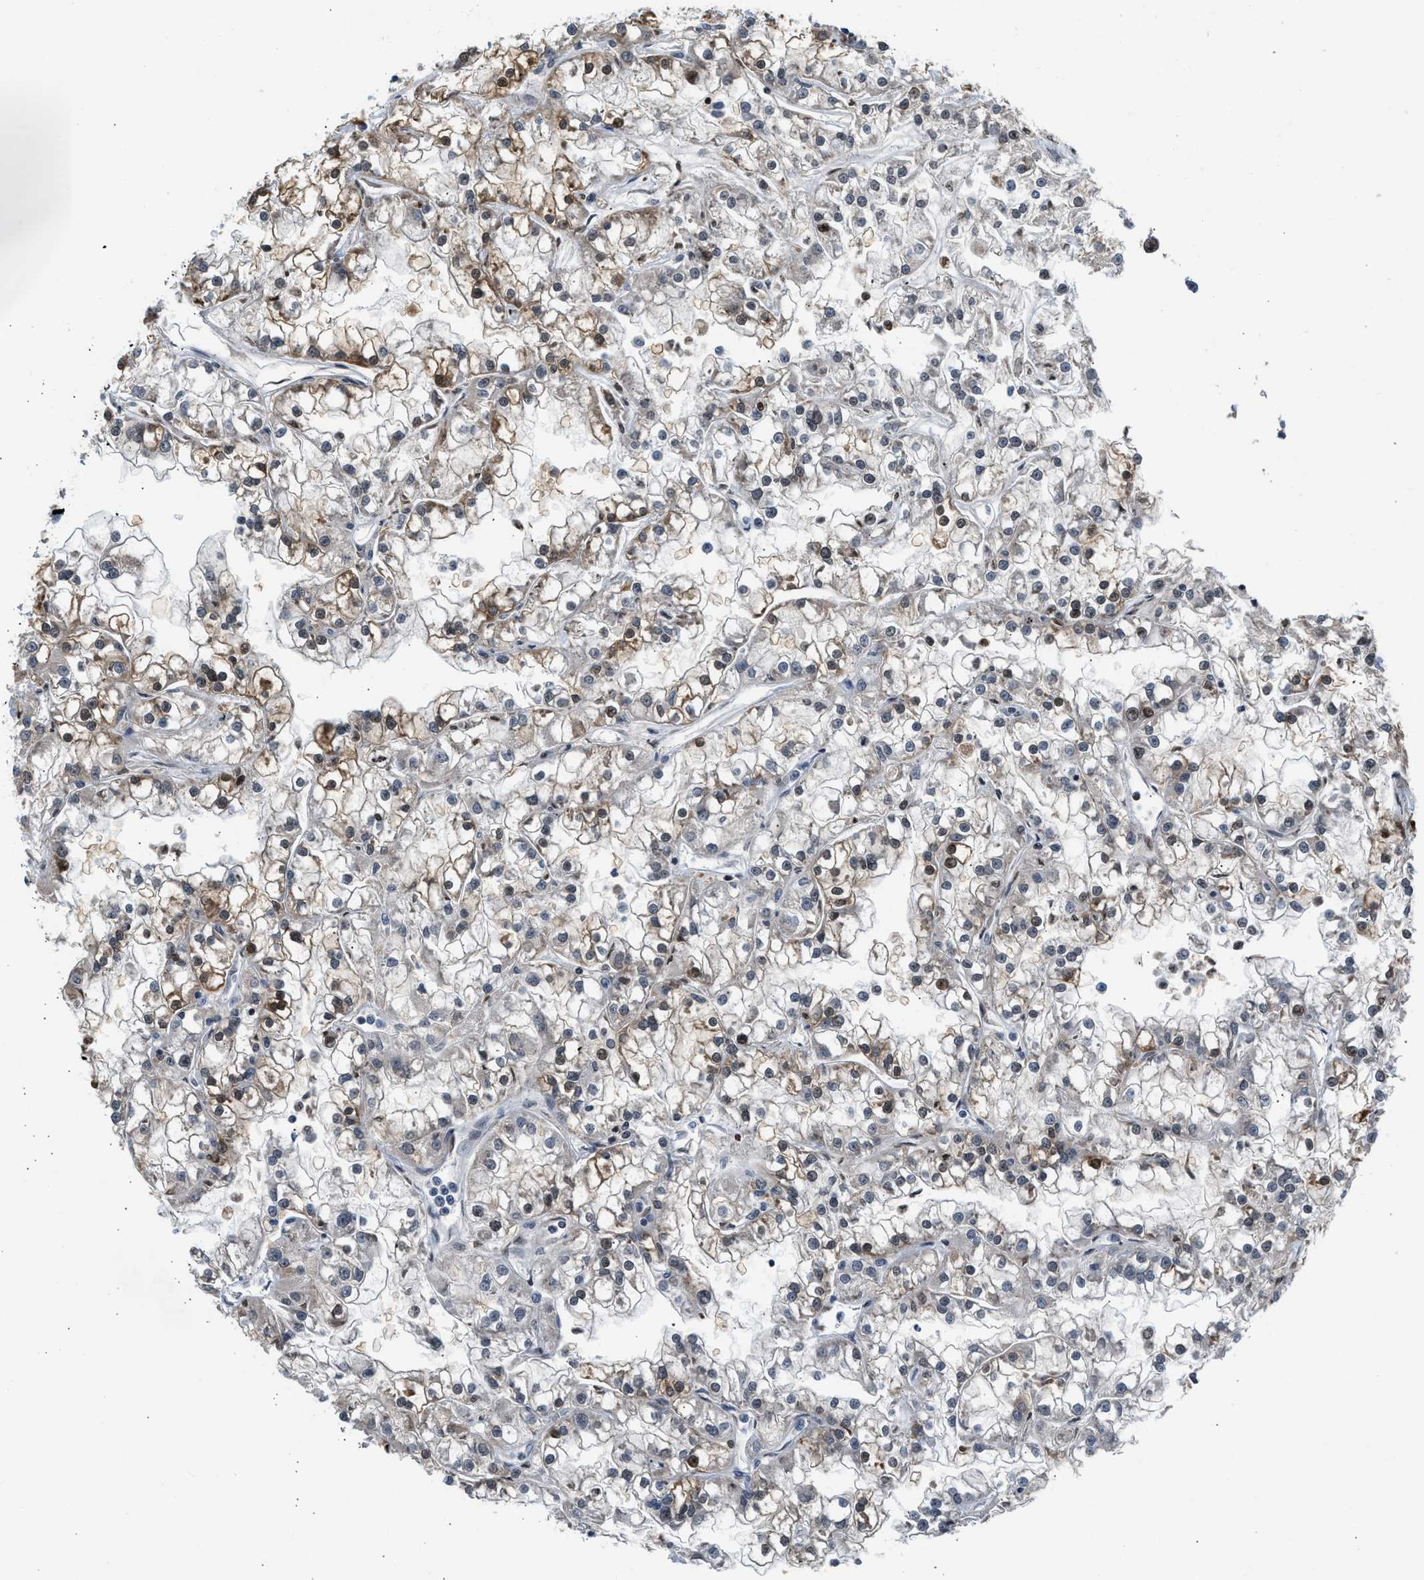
{"staining": {"intensity": "moderate", "quantity": "<25%", "location": "cytoplasmic/membranous,nuclear"}, "tissue": "renal cancer", "cell_type": "Tumor cells", "image_type": "cancer", "snomed": [{"axis": "morphology", "description": "Adenocarcinoma, NOS"}, {"axis": "topography", "description": "Kidney"}], "caption": "Moderate cytoplasmic/membranous and nuclear protein positivity is seen in approximately <25% of tumor cells in renal cancer (adenocarcinoma).", "gene": "OLIG3", "patient": {"sex": "female", "age": 52}}